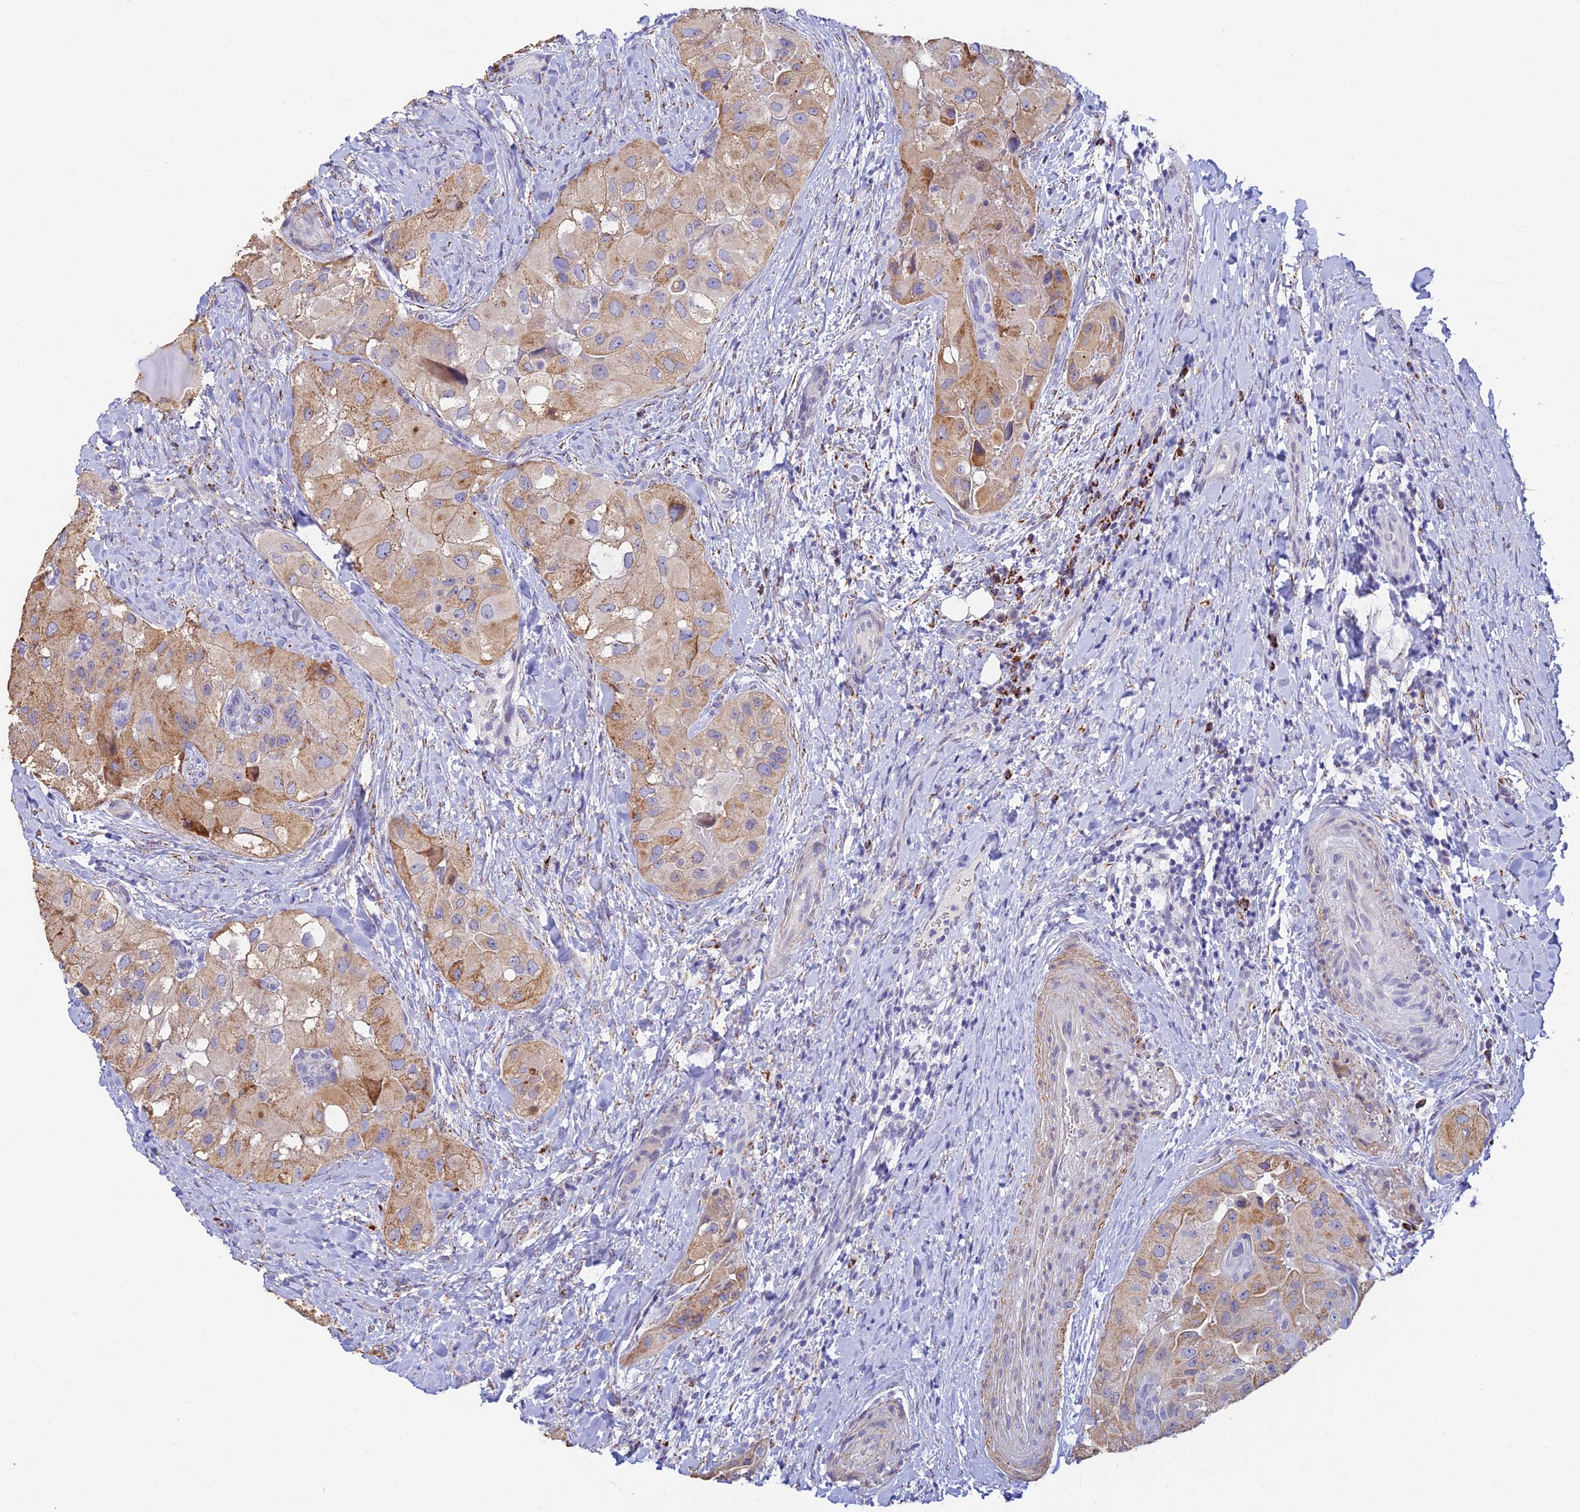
{"staining": {"intensity": "weak", "quantity": ">75%", "location": "cytoplasmic/membranous"}, "tissue": "thyroid cancer", "cell_type": "Tumor cells", "image_type": "cancer", "snomed": [{"axis": "morphology", "description": "Normal tissue, NOS"}, {"axis": "morphology", "description": "Papillary adenocarcinoma, NOS"}, {"axis": "topography", "description": "Thyroid gland"}], "caption": "Immunohistochemical staining of thyroid papillary adenocarcinoma shows low levels of weak cytoplasmic/membranous protein positivity in about >75% of tumor cells.", "gene": "ALDH1L2", "patient": {"sex": "female", "age": 59}}